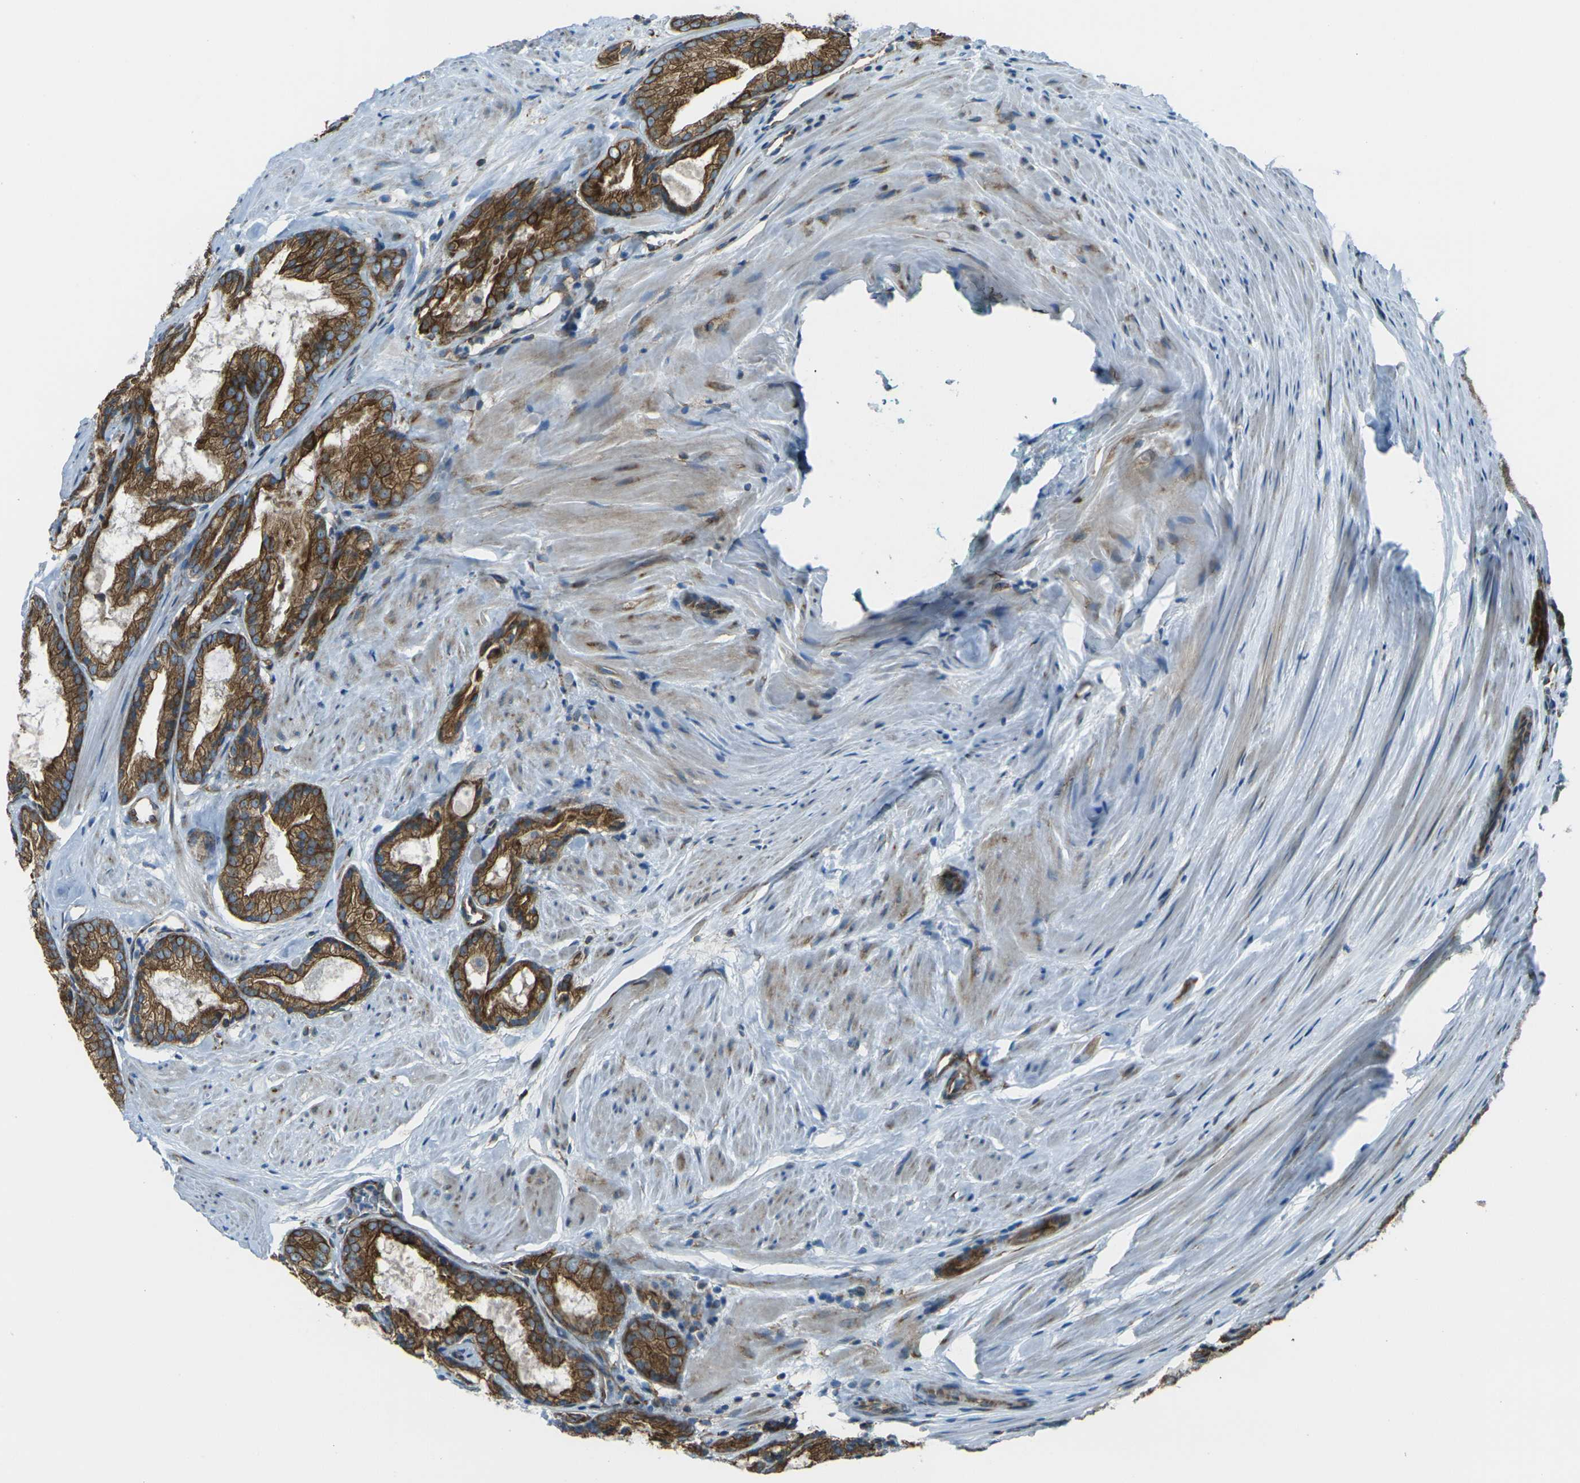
{"staining": {"intensity": "strong", "quantity": ">75%", "location": "cytoplasmic/membranous"}, "tissue": "prostate cancer", "cell_type": "Tumor cells", "image_type": "cancer", "snomed": [{"axis": "morphology", "description": "Adenocarcinoma, Low grade"}, {"axis": "topography", "description": "Prostate"}], "caption": "Brown immunohistochemical staining in adenocarcinoma (low-grade) (prostate) exhibits strong cytoplasmic/membranous staining in approximately >75% of tumor cells.", "gene": "CELSR2", "patient": {"sex": "male", "age": 64}}